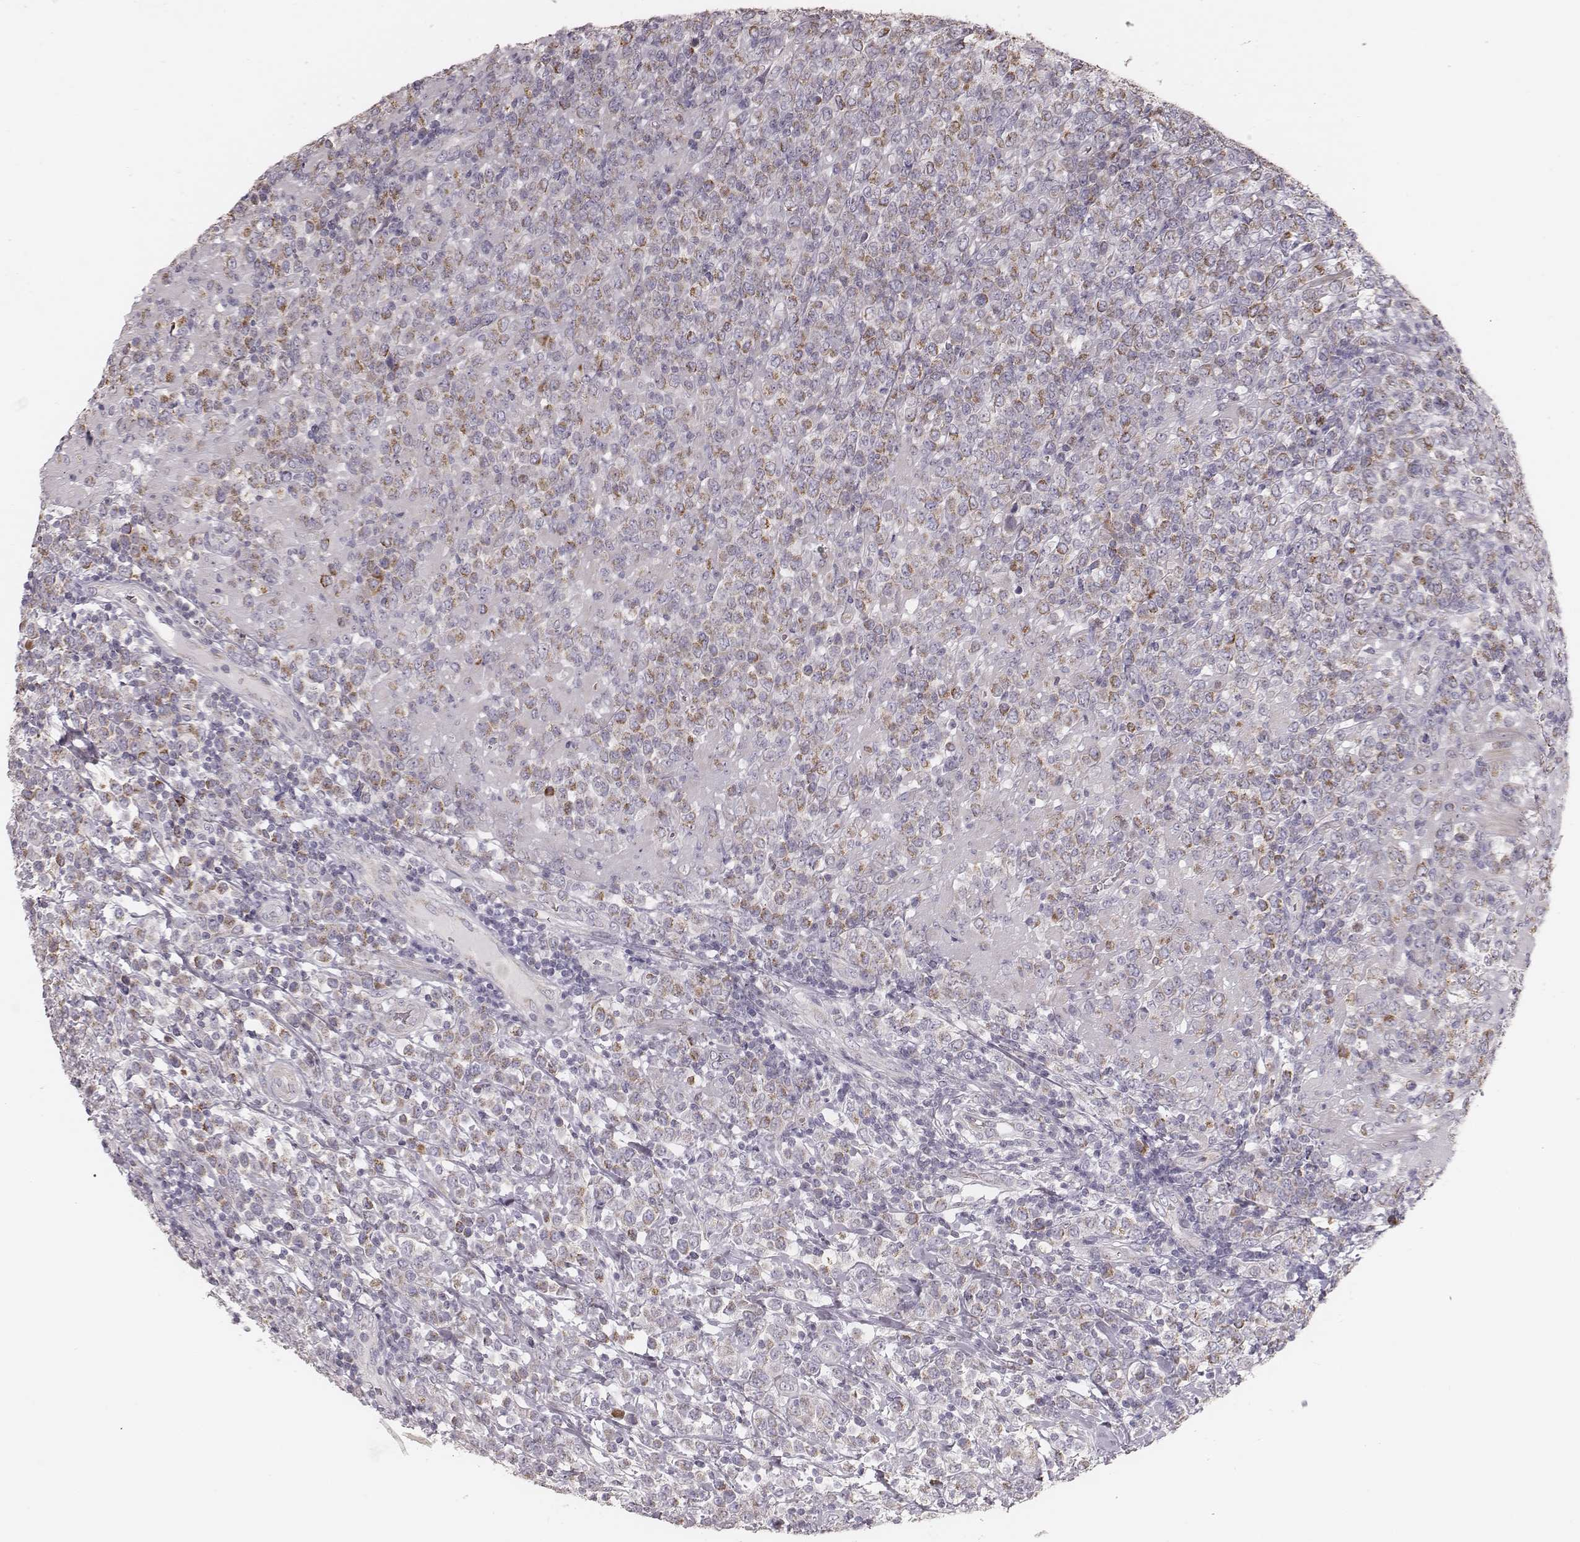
{"staining": {"intensity": "moderate", "quantity": ">75%", "location": "cytoplasmic/membranous"}, "tissue": "lymphoma", "cell_type": "Tumor cells", "image_type": "cancer", "snomed": [{"axis": "morphology", "description": "Malignant lymphoma, non-Hodgkin's type, High grade"}, {"axis": "topography", "description": "Soft tissue"}], "caption": "High-magnification brightfield microscopy of lymphoma stained with DAB (brown) and counterstained with hematoxylin (blue). tumor cells exhibit moderate cytoplasmic/membranous staining is identified in approximately>75% of cells.", "gene": "KIF5C", "patient": {"sex": "female", "age": 56}}